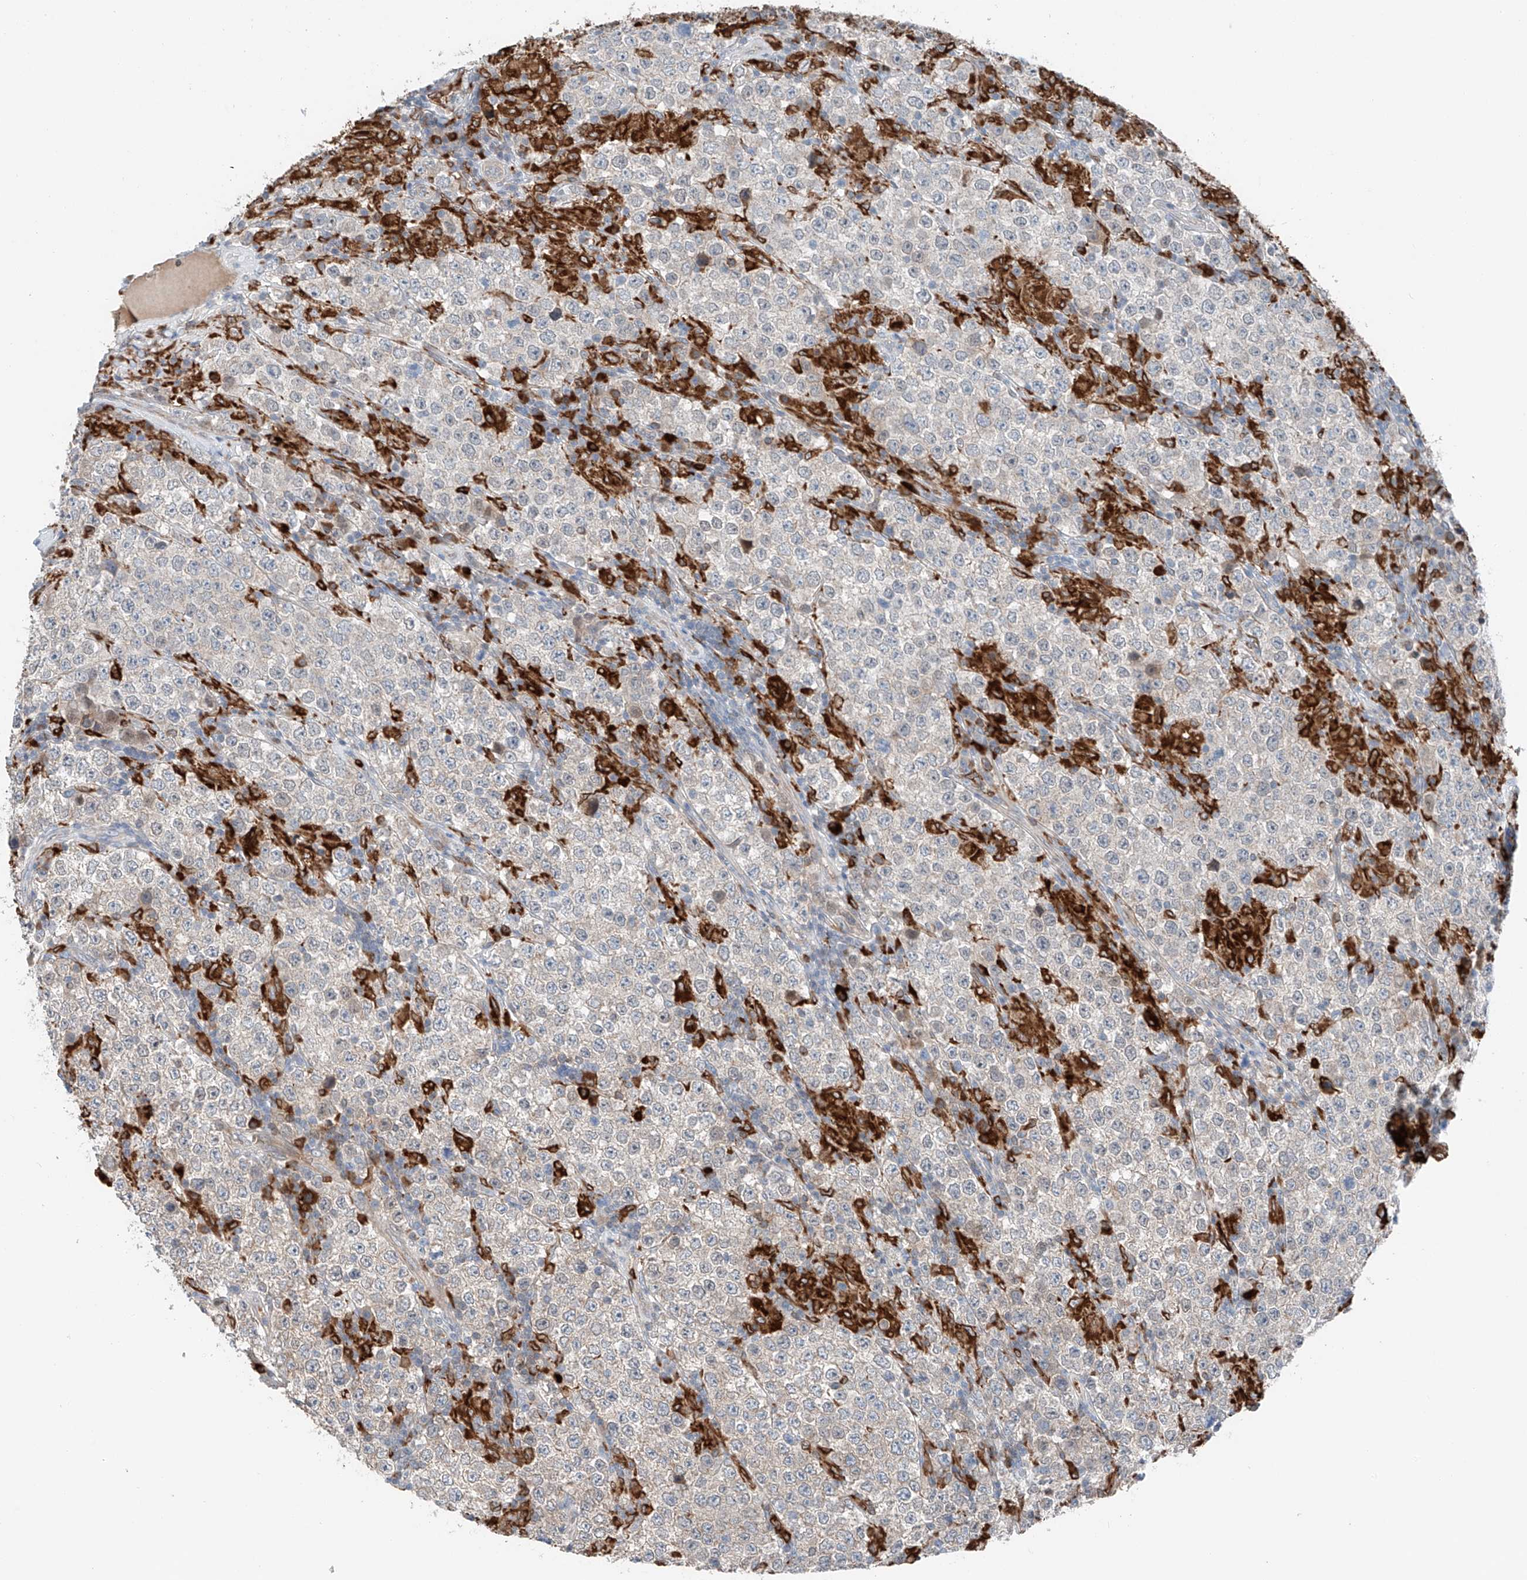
{"staining": {"intensity": "negative", "quantity": "none", "location": "none"}, "tissue": "testis cancer", "cell_type": "Tumor cells", "image_type": "cancer", "snomed": [{"axis": "morphology", "description": "Normal tissue, NOS"}, {"axis": "morphology", "description": "Urothelial carcinoma, High grade"}, {"axis": "morphology", "description": "Seminoma, NOS"}, {"axis": "morphology", "description": "Carcinoma, Embryonal, NOS"}, {"axis": "topography", "description": "Urinary bladder"}, {"axis": "topography", "description": "Testis"}], "caption": "Immunohistochemistry of testis cancer (embryonal carcinoma) demonstrates no expression in tumor cells. (Stains: DAB (3,3'-diaminobenzidine) immunohistochemistry with hematoxylin counter stain, Microscopy: brightfield microscopy at high magnification).", "gene": "TBXAS1", "patient": {"sex": "male", "age": 41}}